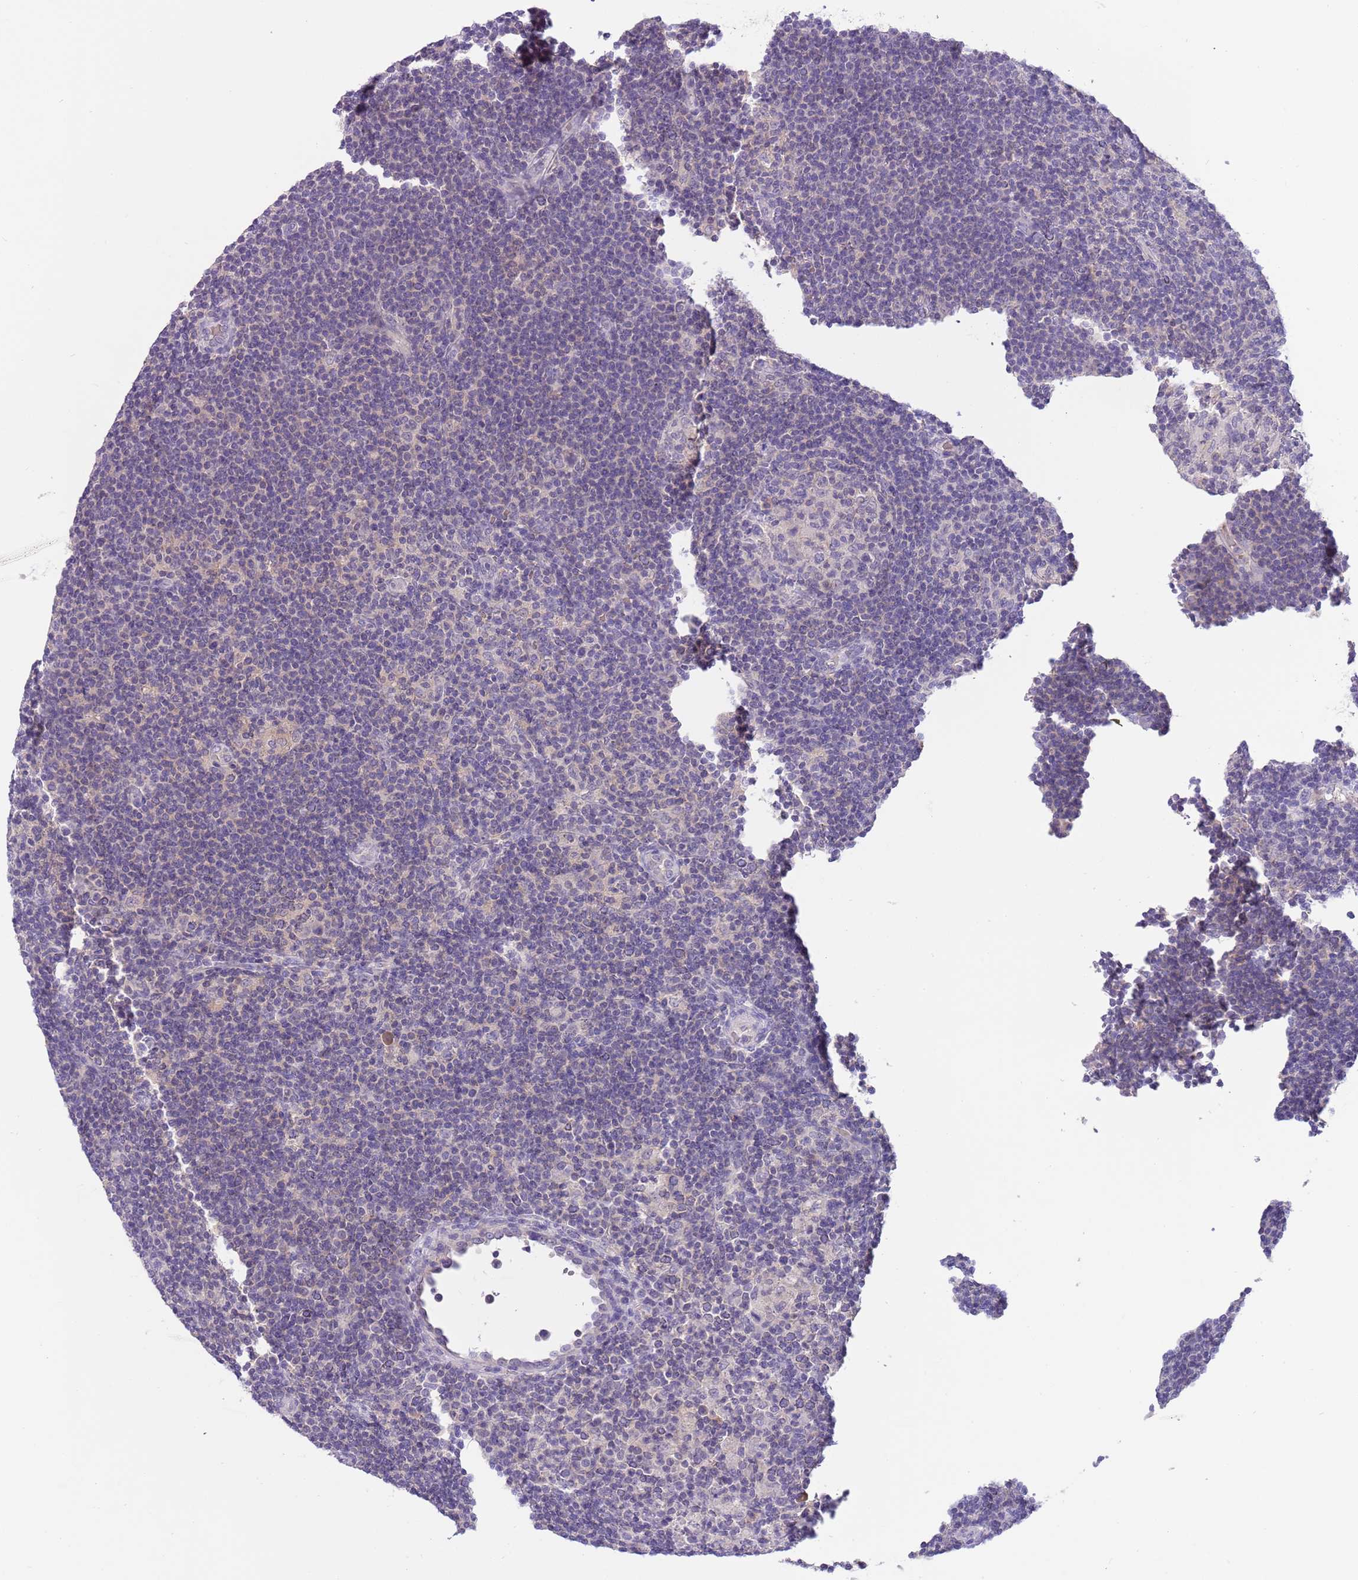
{"staining": {"intensity": "negative", "quantity": "none", "location": "none"}, "tissue": "lymphoma", "cell_type": "Tumor cells", "image_type": "cancer", "snomed": [{"axis": "morphology", "description": "Hodgkin's disease, NOS"}, {"axis": "topography", "description": "Lymph node"}], "caption": "Immunohistochemistry of Hodgkin's disease displays no positivity in tumor cells.", "gene": "CFAP73", "patient": {"sex": "female", "age": 57}}